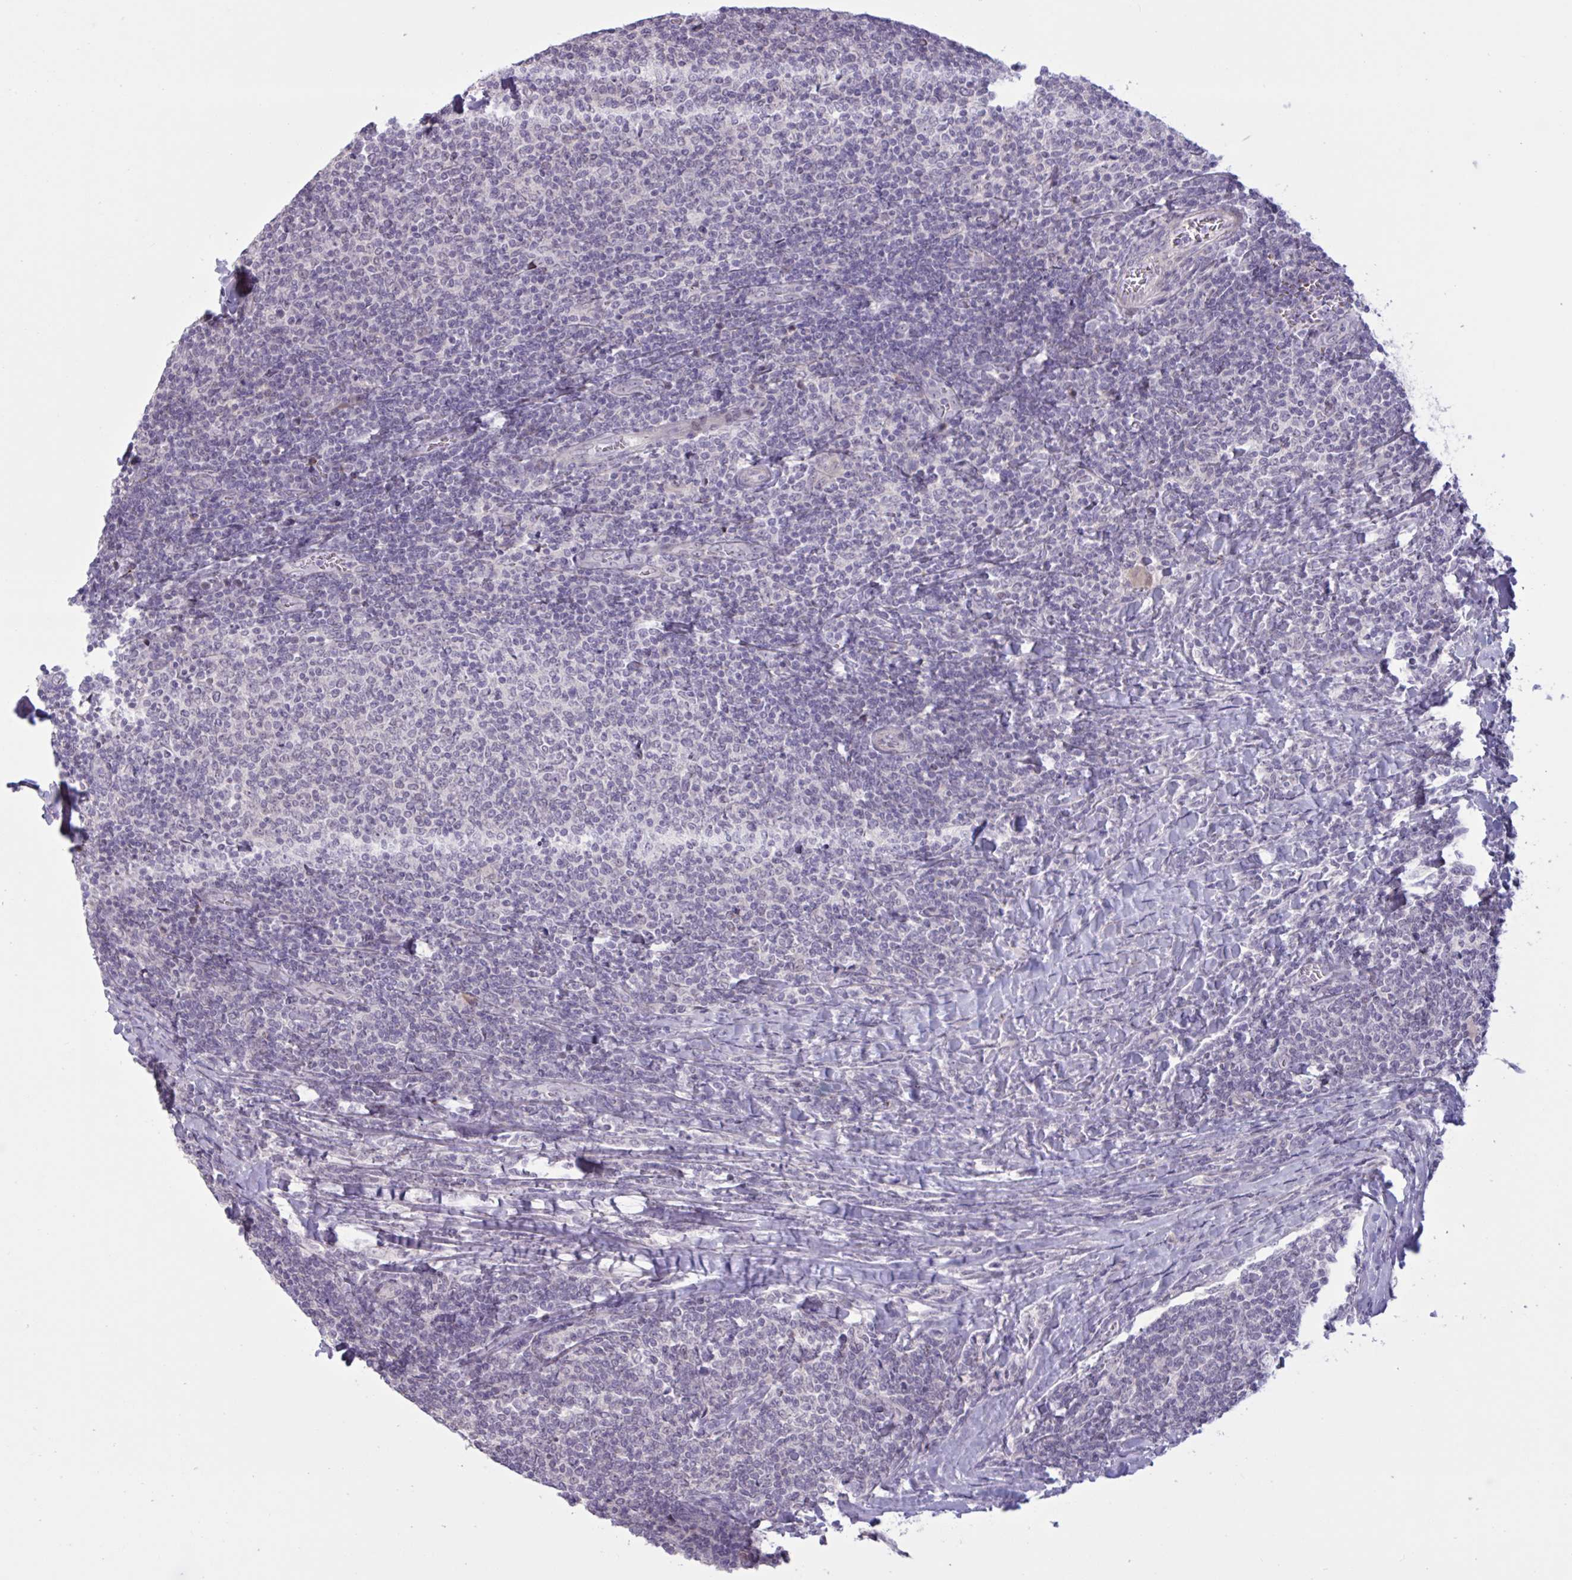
{"staining": {"intensity": "negative", "quantity": "none", "location": "none"}, "tissue": "lymphoma", "cell_type": "Tumor cells", "image_type": "cancer", "snomed": [{"axis": "morphology", "description": "Malignant lymphoma, non-Hodgkin's type, Low grade"}, {"axis": "topography", "description": "Lymph node"}], "caption": "Malignant lymphoma, non-Hodgkin's type (low-grade) was stained to show a protein in brown. There is no significant expression in tumor cells. The staining is performed using DAB brown chromogen with nuclei counter-stained in using hematoxylin.", "gene": "RFPL4B", "patient": {"sex": "male", "age": 52}}